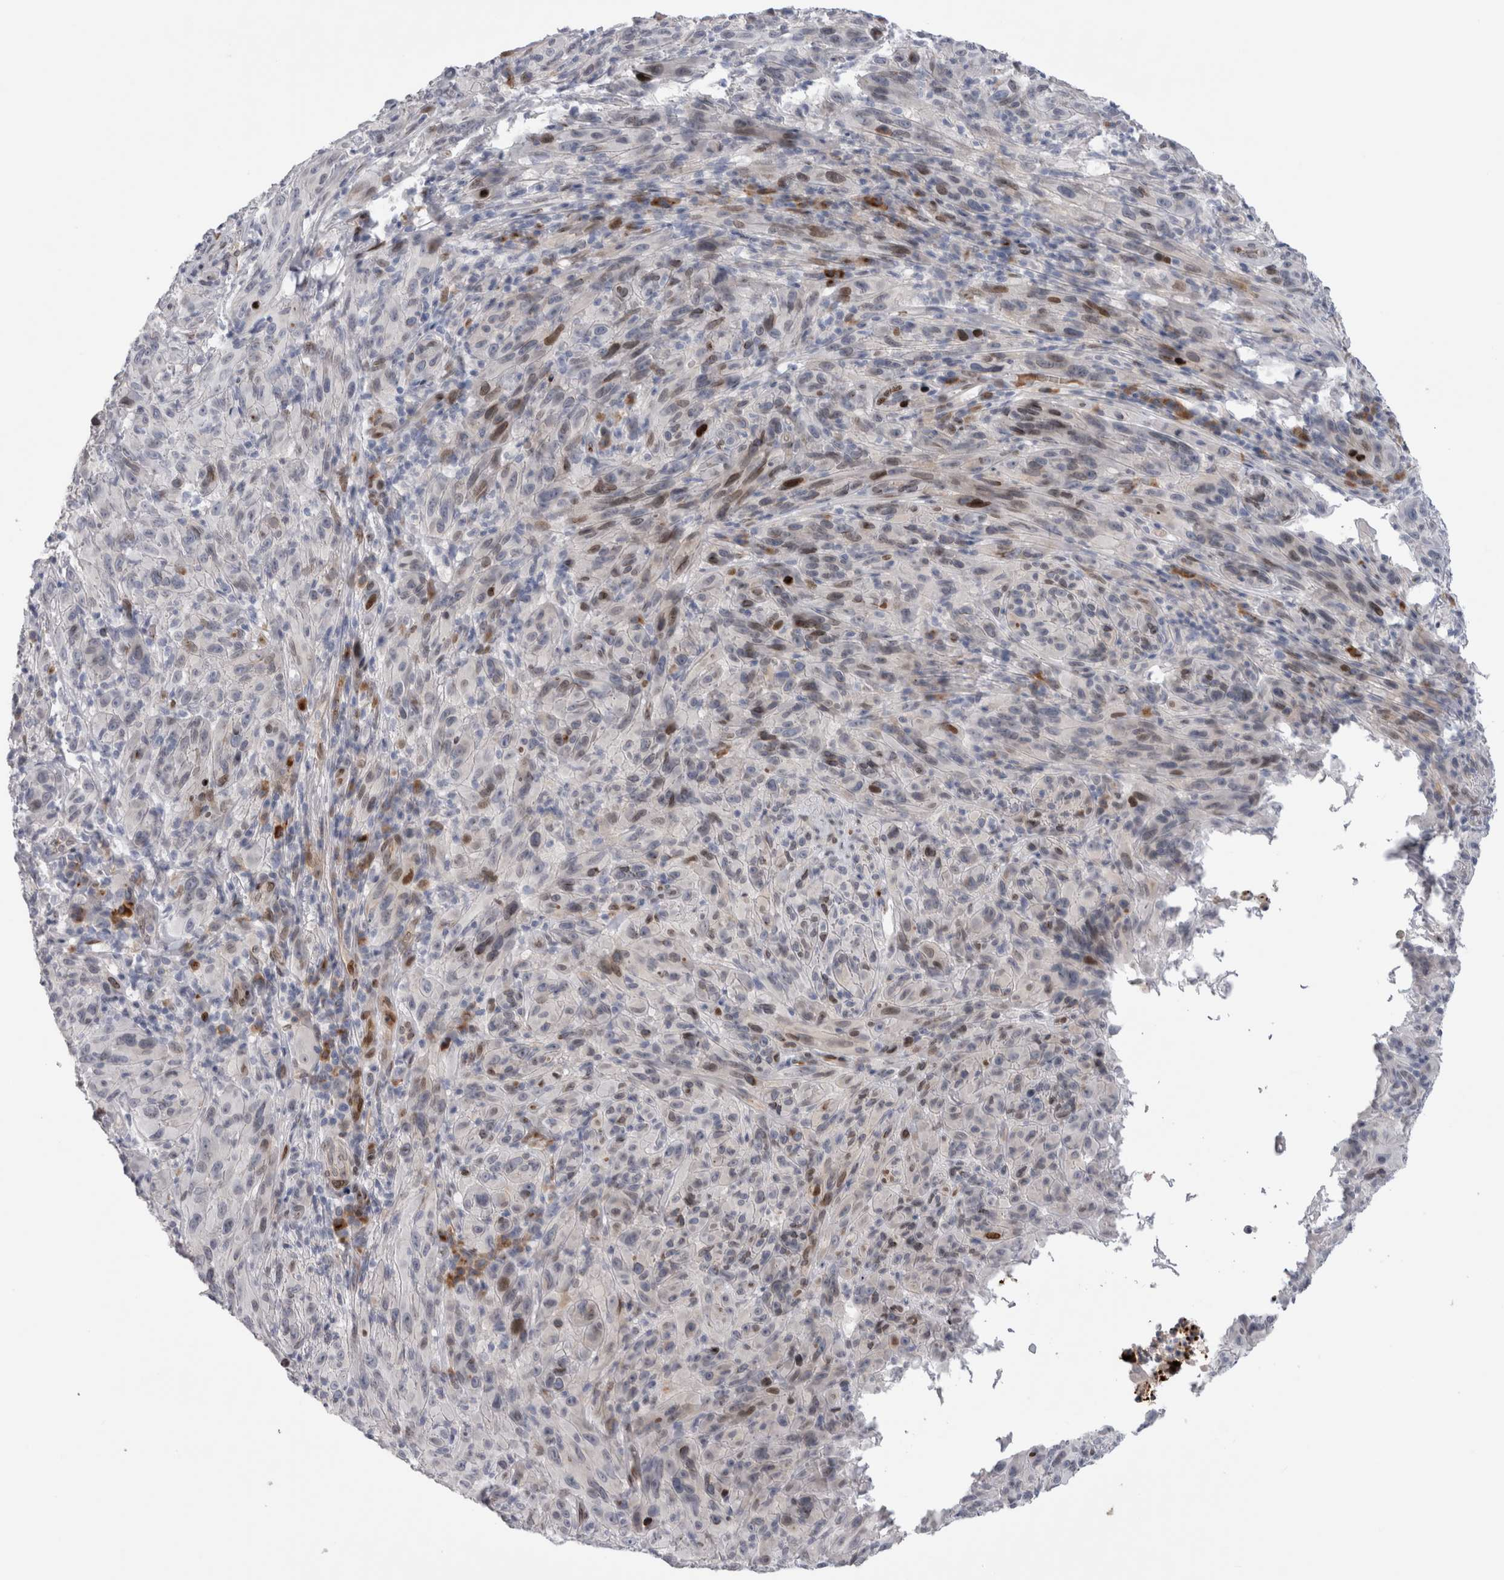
{"staining": {"intensity": "weak", "quantity": ">75%", "location": "nuclear"}, "tissue": "melanoma", "cell_type": "Tumor cells", "image_type": "cancer", "snomed": [{"axis": "morphology", "description": "Malignant melanoma, NOS"}, {"axis": "topography", "description": "Skin of head"}], "caption": "The photomicrograph displays immunohistochemical staining of malignant melanoma. There is weak nuclear positivity is appreciated in about >75% of tumor cells.", "gene": "DMTN", "patient": {"sex": "male", "age": 96}}